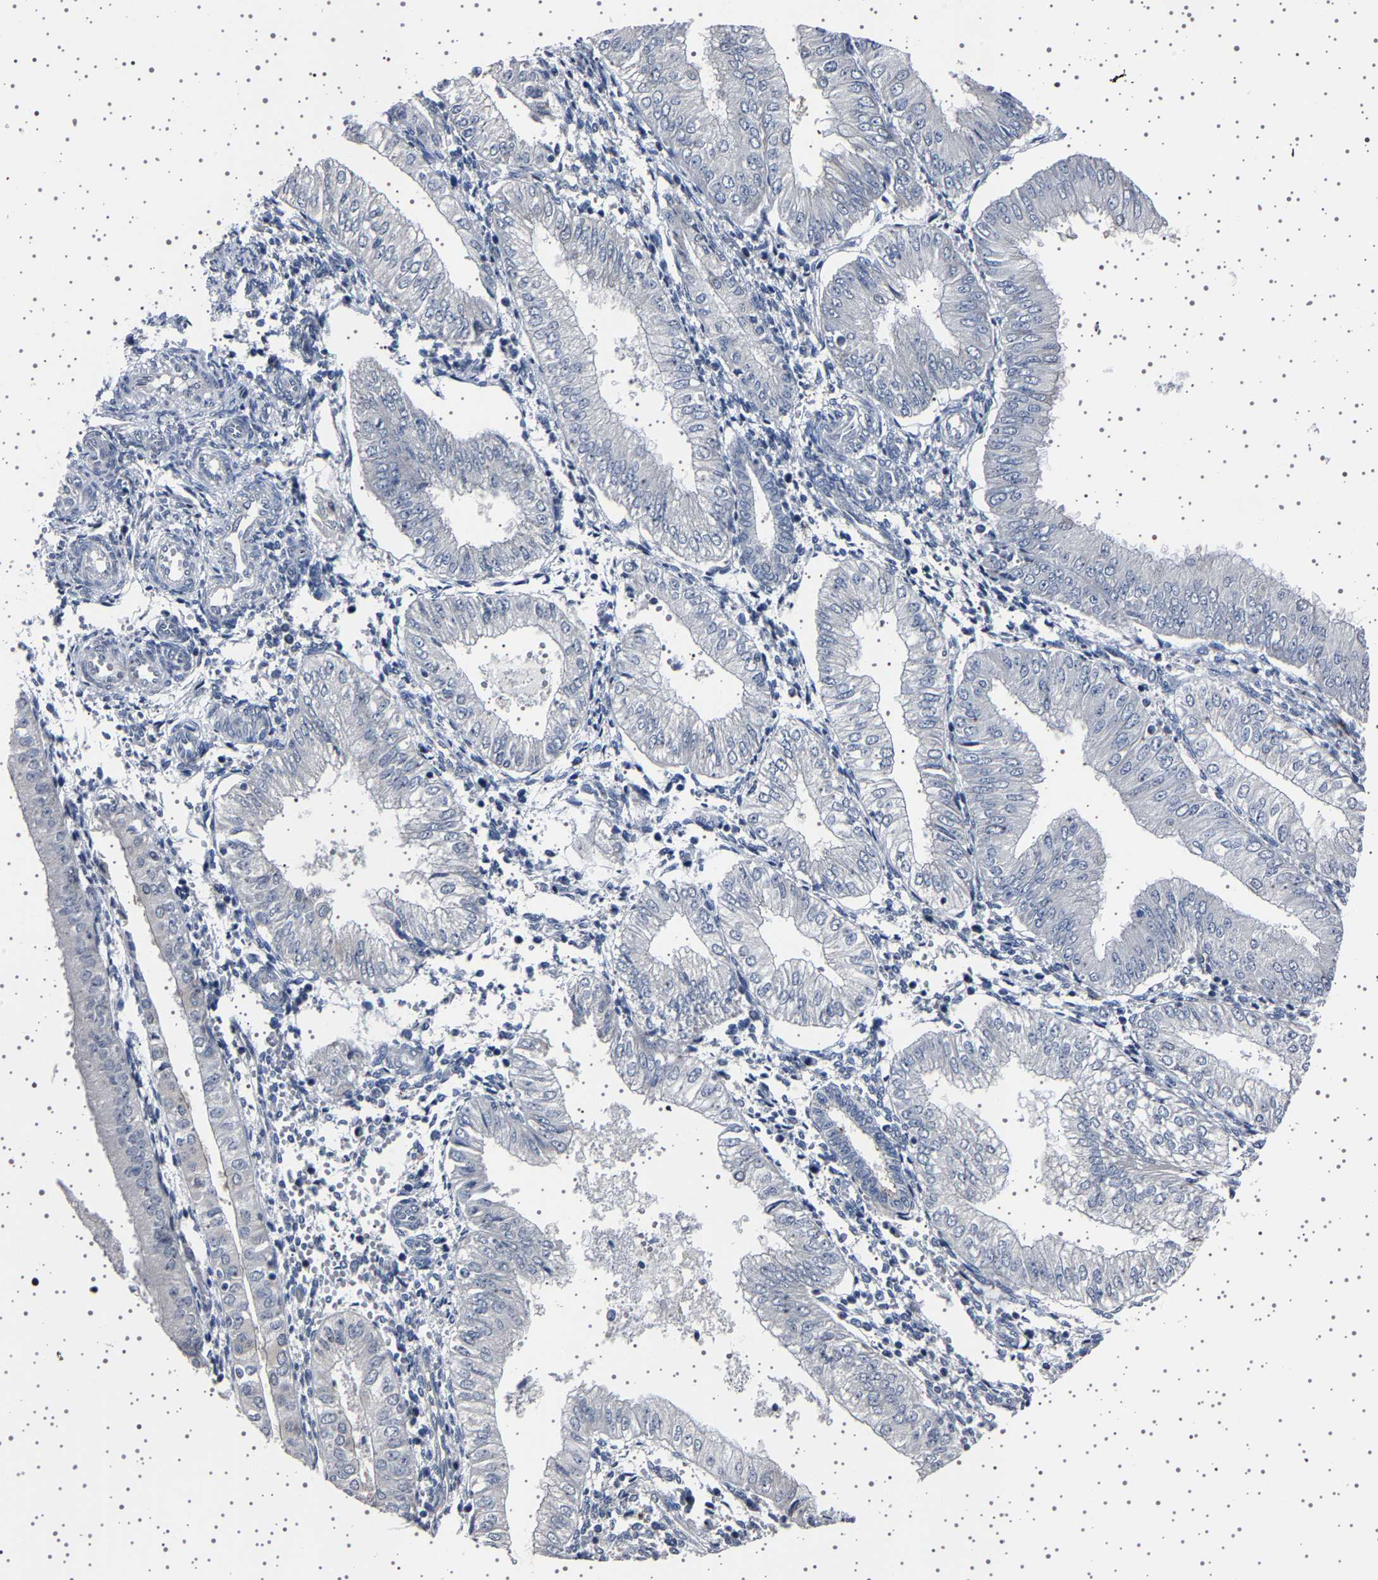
{"staining": {"intensity": "negative", "quantity": "none", "location": "none"}, "tissue": "endometrial cancer", "cell_type": "Tumor cells", "image_type": "cancer", "snomed": [{"axis": "morphology", "description": "Adenocarcinoma, NOS"}, {"axis": "topography", "description": "Endometrium"}], "caption": "Endometrial cancer (adenocarcinoma) was stained to show a protein in brown. There is no significant staining in tumor cells.", "gene": "IL10RB", "patient": {"sex": "female", "age": 53}}